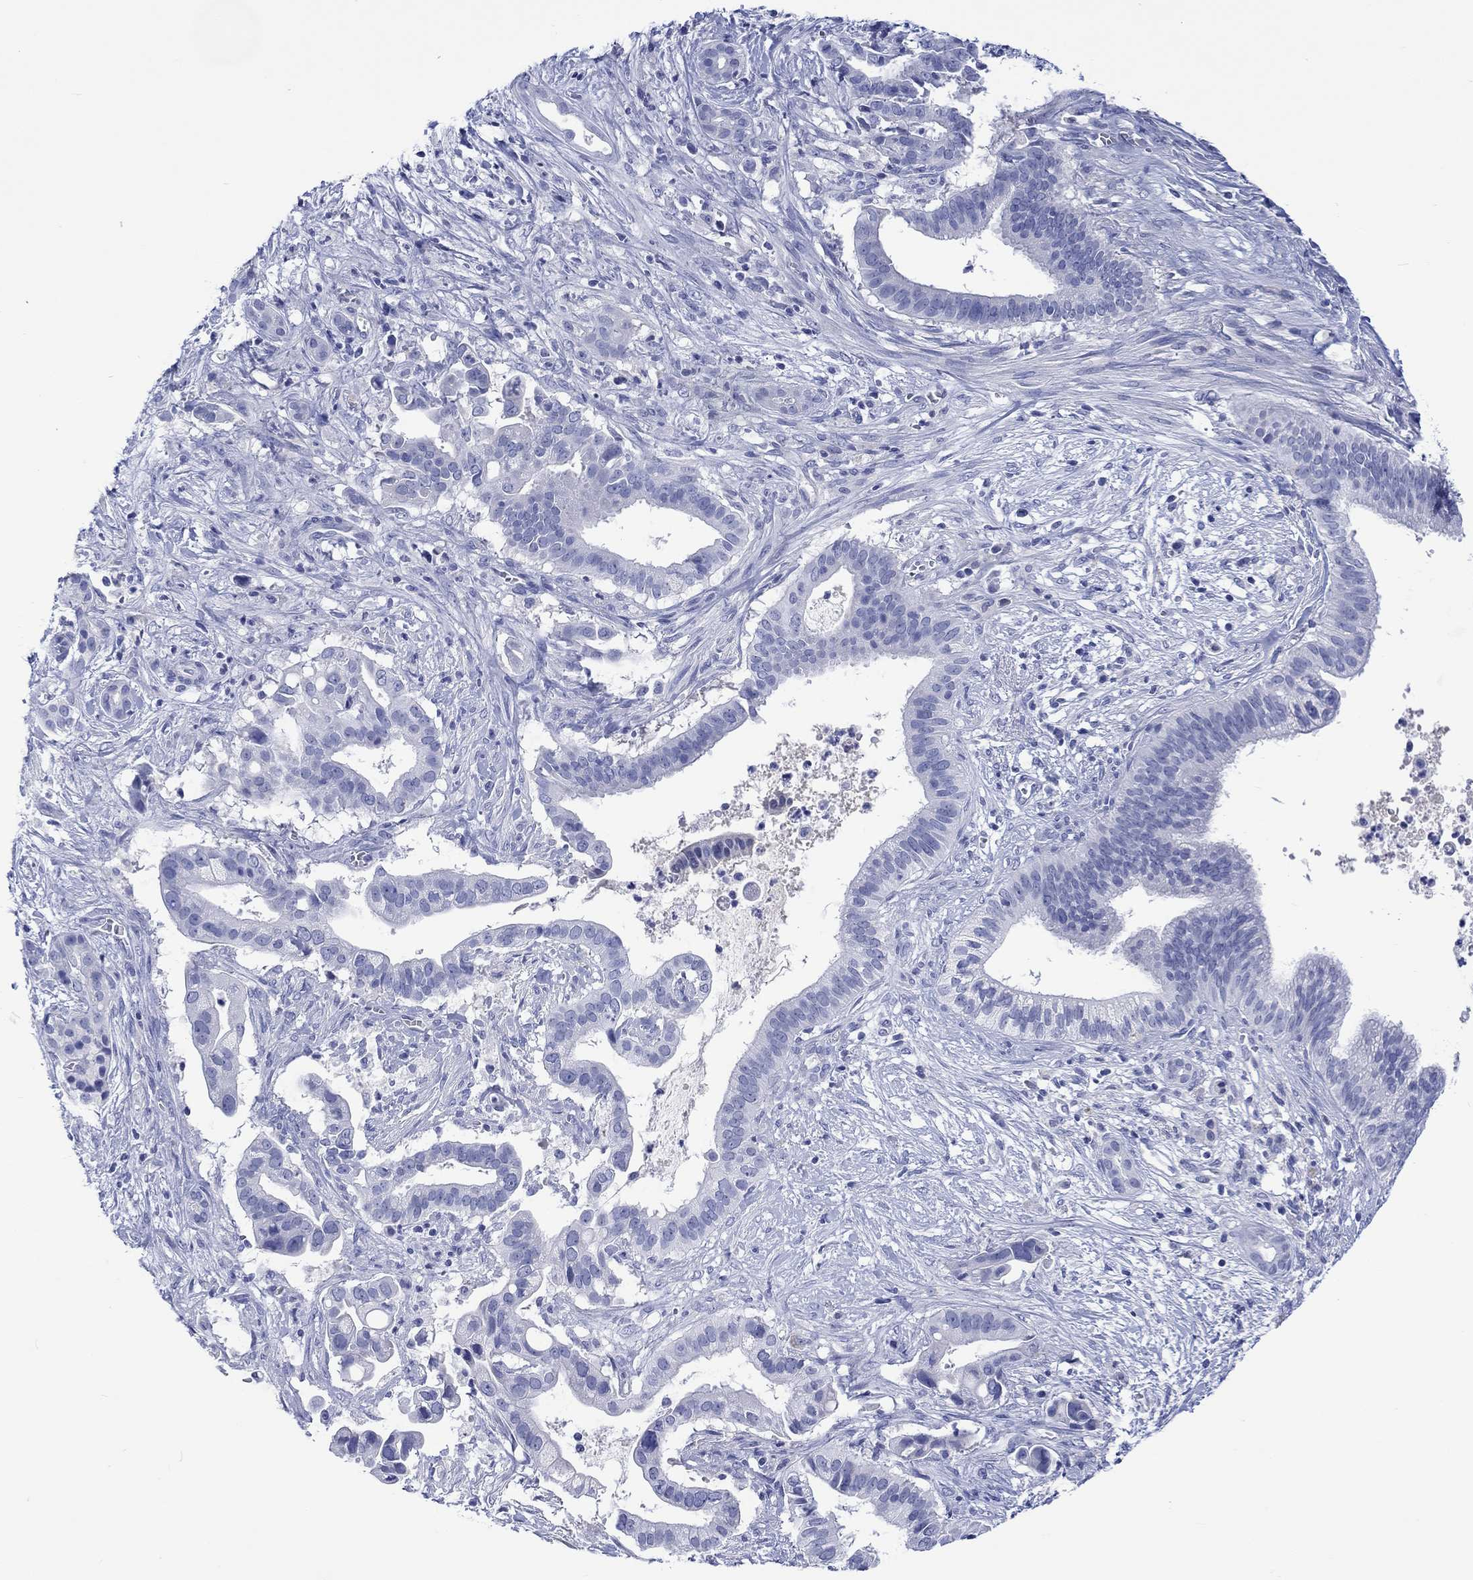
{"staining": {"intensity": "negative", "quantity": "none", "location": "none"}, "tissue": "pancreatic cancer", "cell_type": "Tumor cells", "image_type": "cancer", "snomed": [{"axis": "morphology", "description": "Adenocarcinoma, NOS"}, {"axis": "topography", "description": "Pancreas"}], "caption": "The image reveals no staining of tumor cells in adenocarcinoma (pancreatic).", "gene": "CACNG3", "patient": {"sex": "male", "age": 61}}